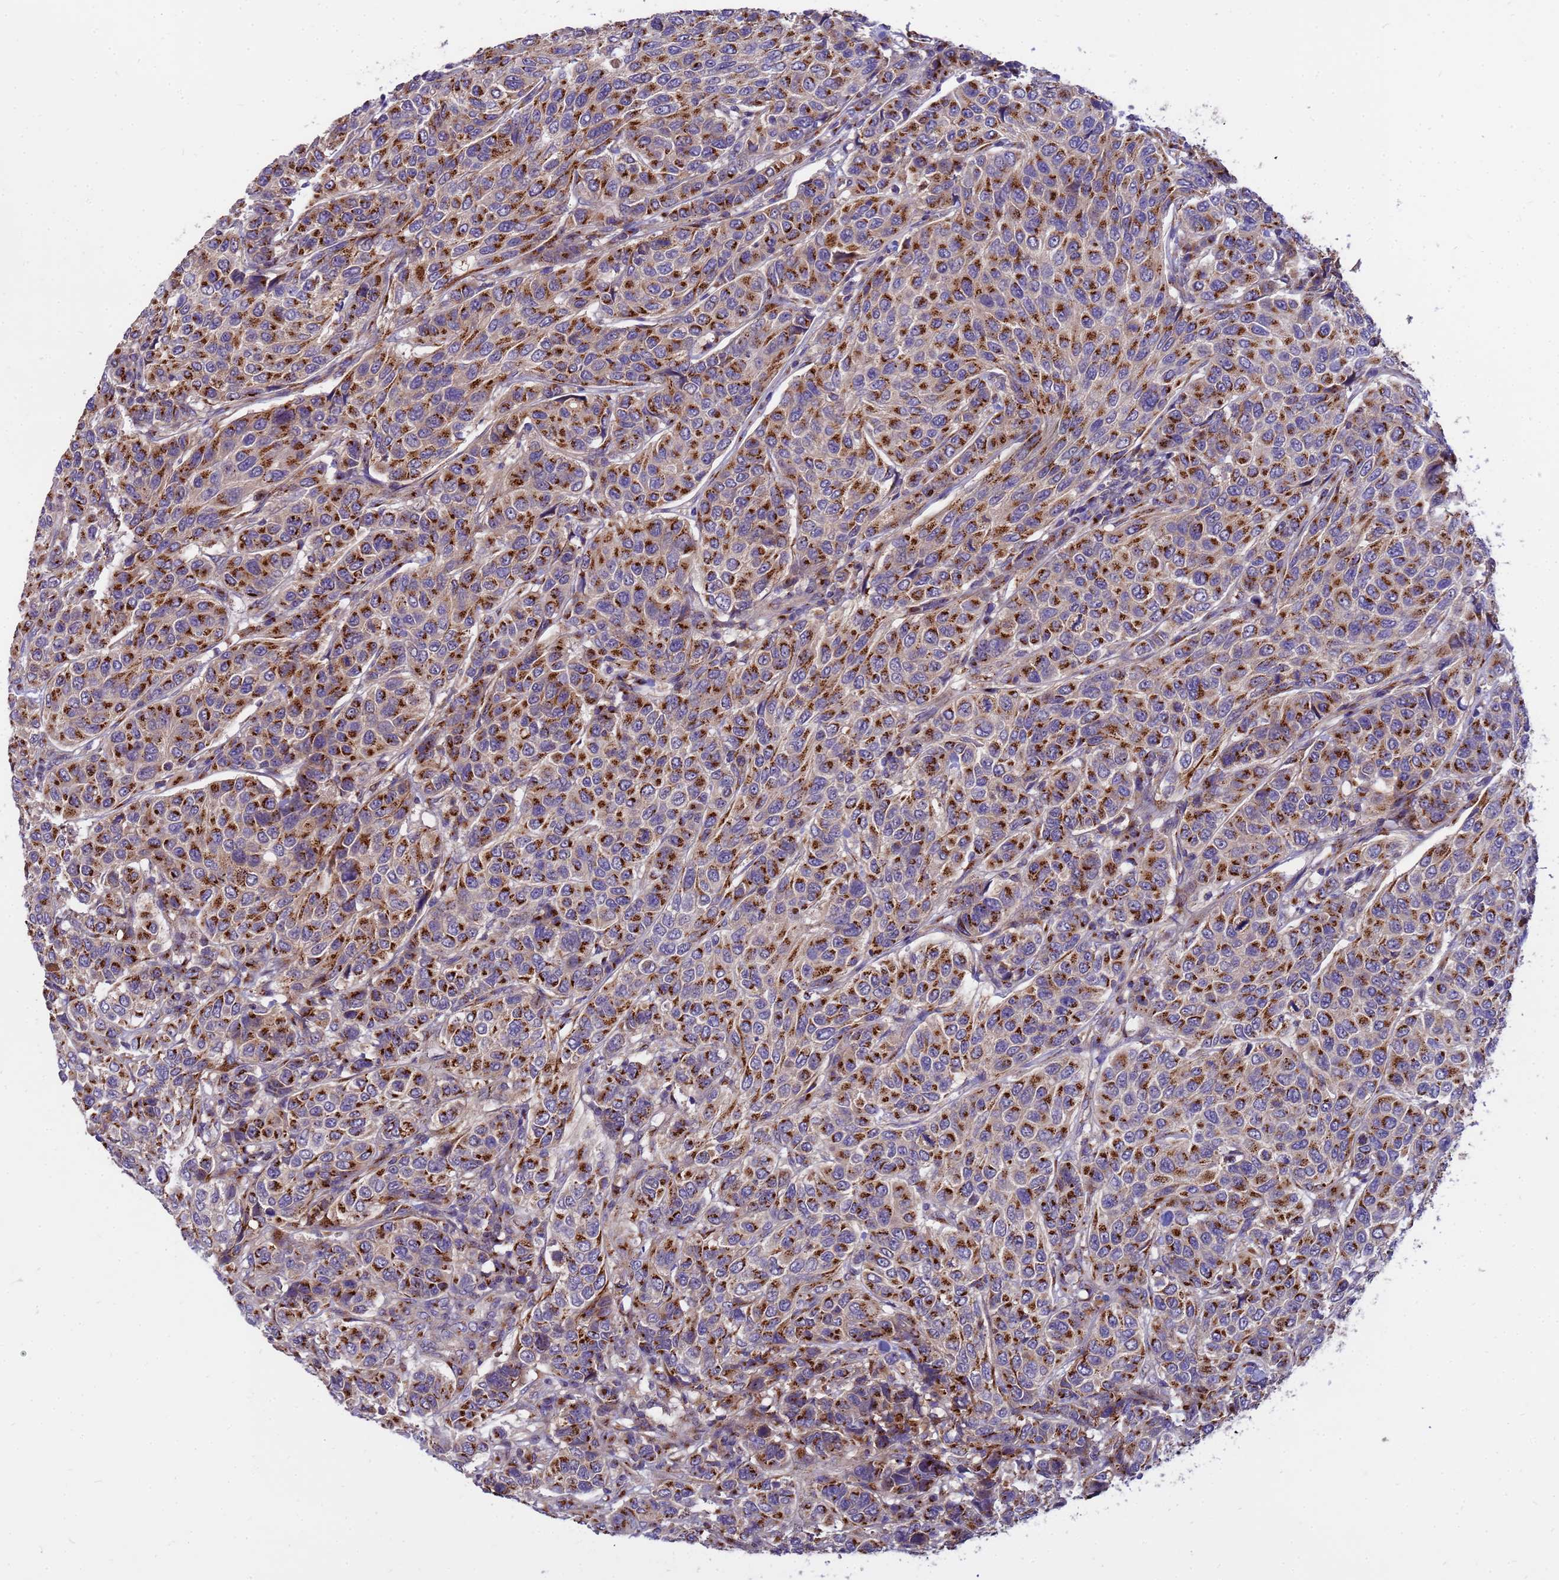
{"staining": {"intensity": "strong", "quantity": ">75%", "location": "cytoplasmic/membranous"}, "tissue": "breast cancer", "cell_type": "Tumor cells", "image_type": "cancer", "snomed": [{"axis": "morphology", "description": "Duct carcinoma"}, {"axis": "topography", "description": "Breast"}], "caption": "DAB immunohistochemical staining of invasive ductal carcinoma (breast) displays strong cytoplasmic/membranous protein expression in about >75% of tumor cells.", "gene": "HPS3", "patient": {"sex": "female", "age": 55}}